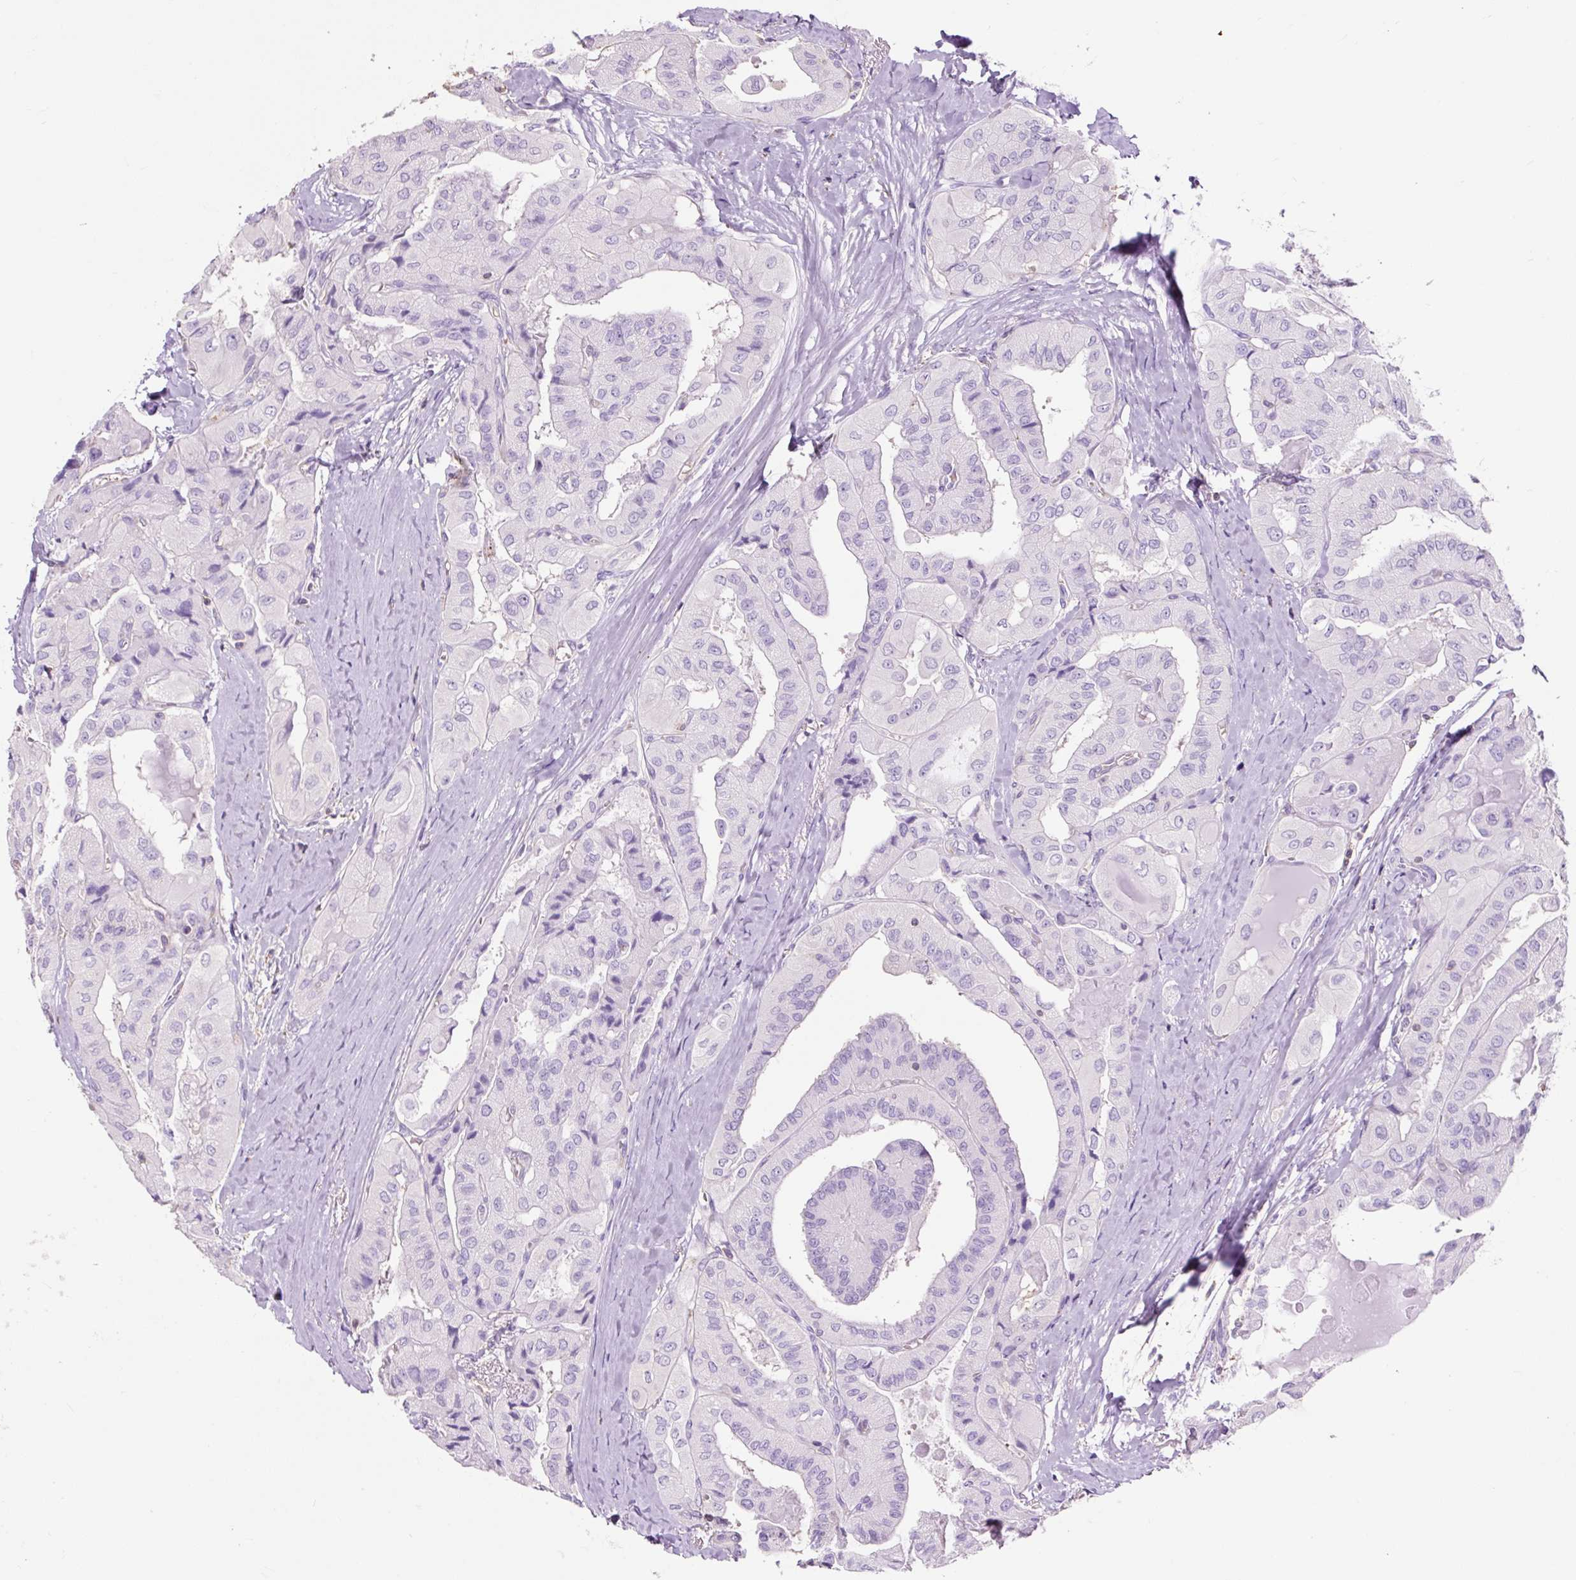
{"staining": {"intensity": "negative", "quantity": "none", "location": "none"}, "tissue": "thyroid cancer", "cell_type": "Tumor cells", "image_type": "cancer", "snomed": [{"axis": "morphology", "description": "Normal tissue, NOS"}, {"axis": "morphology", "description": "Papillary adenocarcinoma, NOS"}, {"axis": "topography", "description": "Thyroid gland"}], "caption": "A micrograph of human thyroid cancer is negative for staining in tumor cells.", "gene": "OR10A7", "patient": {"sex": "female", "age": 59}}